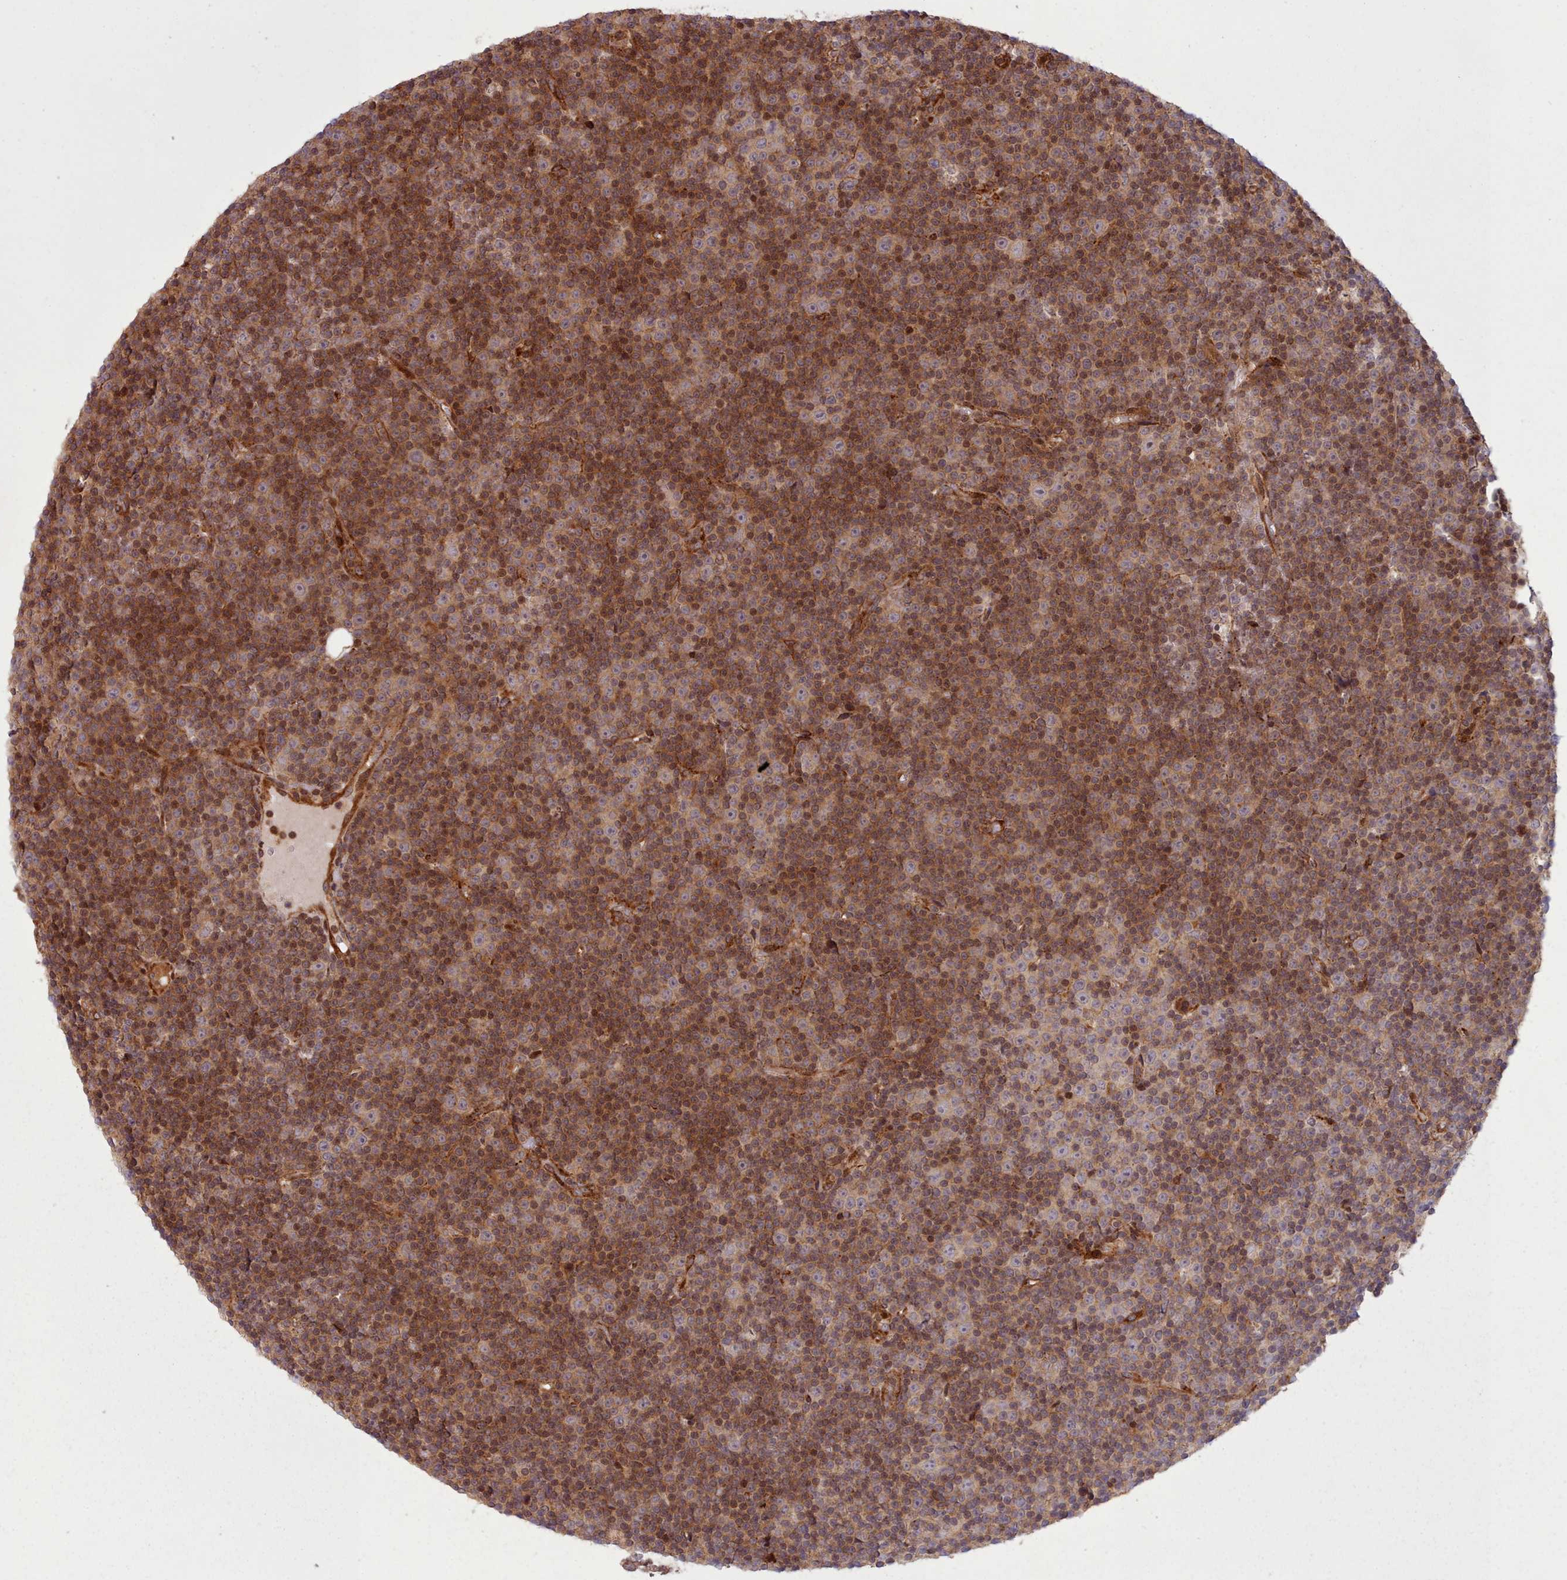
{"staining": {"intensity": "strong", "quantity": "25%-75%", "location": "cytoplasmic/membranous,nuclear"}, "tissue": "lymphoma", "cell_type": "Tumor cells", "image_type": "cancer", "snomed": [{"axis": "morphology", "description": "Malignant lymphoma, non-Hodgkin's type, Low grade"}, {"axis": "topography", "description": "Lymph node"}], "caption": "High-magnification brightfield microscopy of lymphoma stained with DAB (brown) and counterstained with hematoxylin (blue). tumor cells exhibit strong cytoplasmic/membranous and nuclear staining is present in about25%-75% of cells. (Brightfield microscopy of DAB IHC at high magnification).", "gene": "NLRP7", "patient": {"sex": "female", "age": 67}}